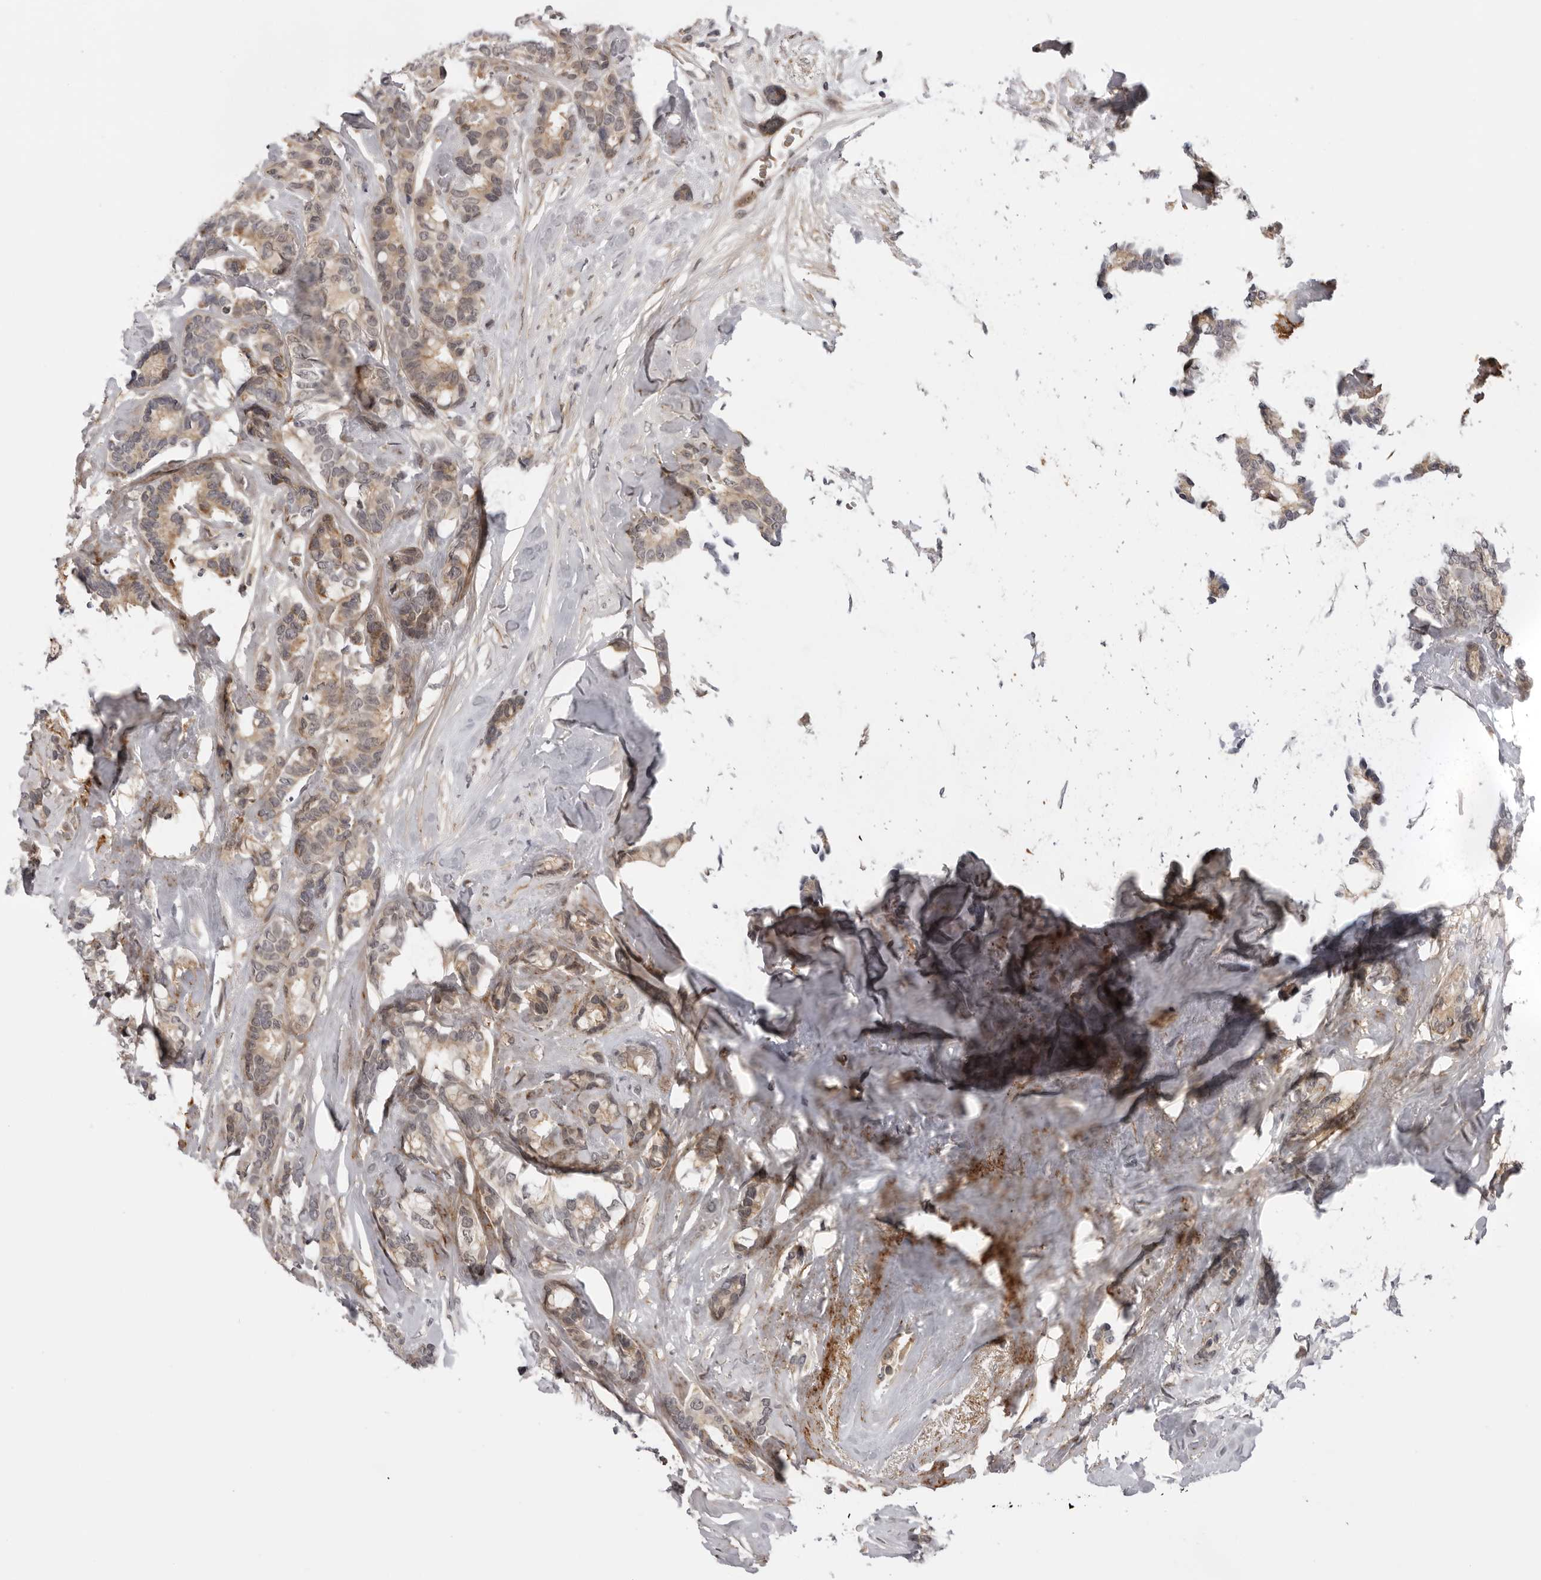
{"staining": {"intensity": "moderate", "quantity": ">75%", "location": "cytoplasmic/membranous"}, "tissue": "breast cancer", "cell_type": "Tumor cells", "image_type": "cancer", "snomed": [{"axis": "morphology", "description": "Duct carcinoma"}, {"axis": "topography", "description": "Breast"}], "caption": "Immunohistochemistry (IHC) staining of invasive ductal carcinoma (breast), which demonstrates medium levels of moderate cytoplasmic/membranous positivity in approximately >75% of tumor cells indicating moderate cytoplasmic/membranous protein positivity. The staining was performed using DAB (brown) for protein detection and nuclei were counterstained in hematoxylin (blue).", "gene": "ALPK2", "patient": {"sex": "female", "age": 87}}